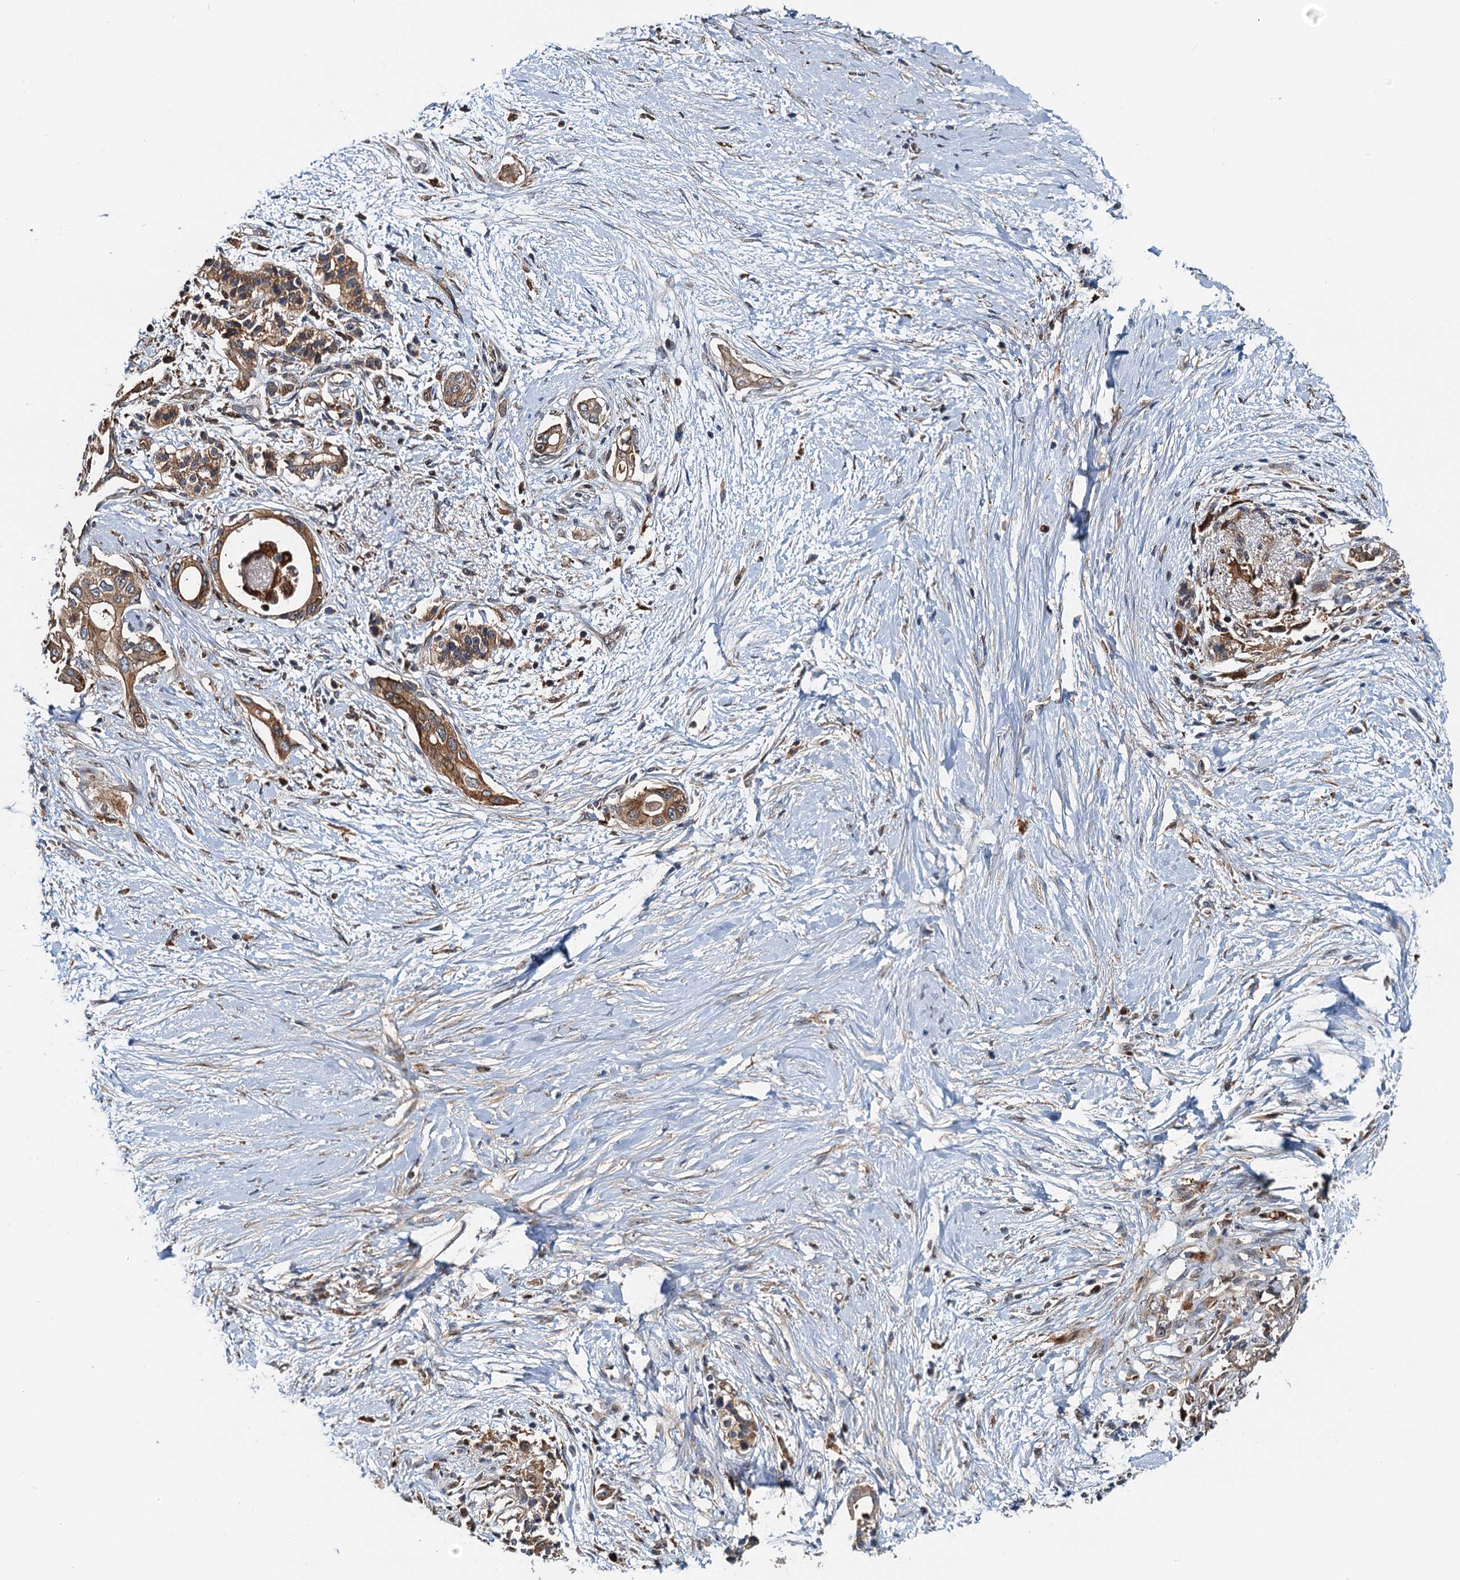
{"staining": {"intensity": "moderate", "quantity": ">75%", "location": "cytoplasmic/membranous"}, "tissue": "pancreatic cancer", "cell_type": "Tumor cells", "image_type": "cancer", "snomed": [{"axis": "morphology", "description": "Normal tissue, NOS"}, {"axis": "morphology", "description": "Adenocarcinoma, NOS"}, {"axis": "topography", "description": "Pancreas"}, {"axis": "topography", "description": "Peripheral nerve tissue"}], "caption": "Pancreatic cancer (adenocarcinoma) was stained to show a protein in brown. There is medium levels of moderate cytoplasmic/membranous staining in approximately >75% of tumor cells. (Brightfield microscopy of DAB IHC at high magnification).", "gene": "USP6NL", "patient": {"sex": "male", "age": 59}}